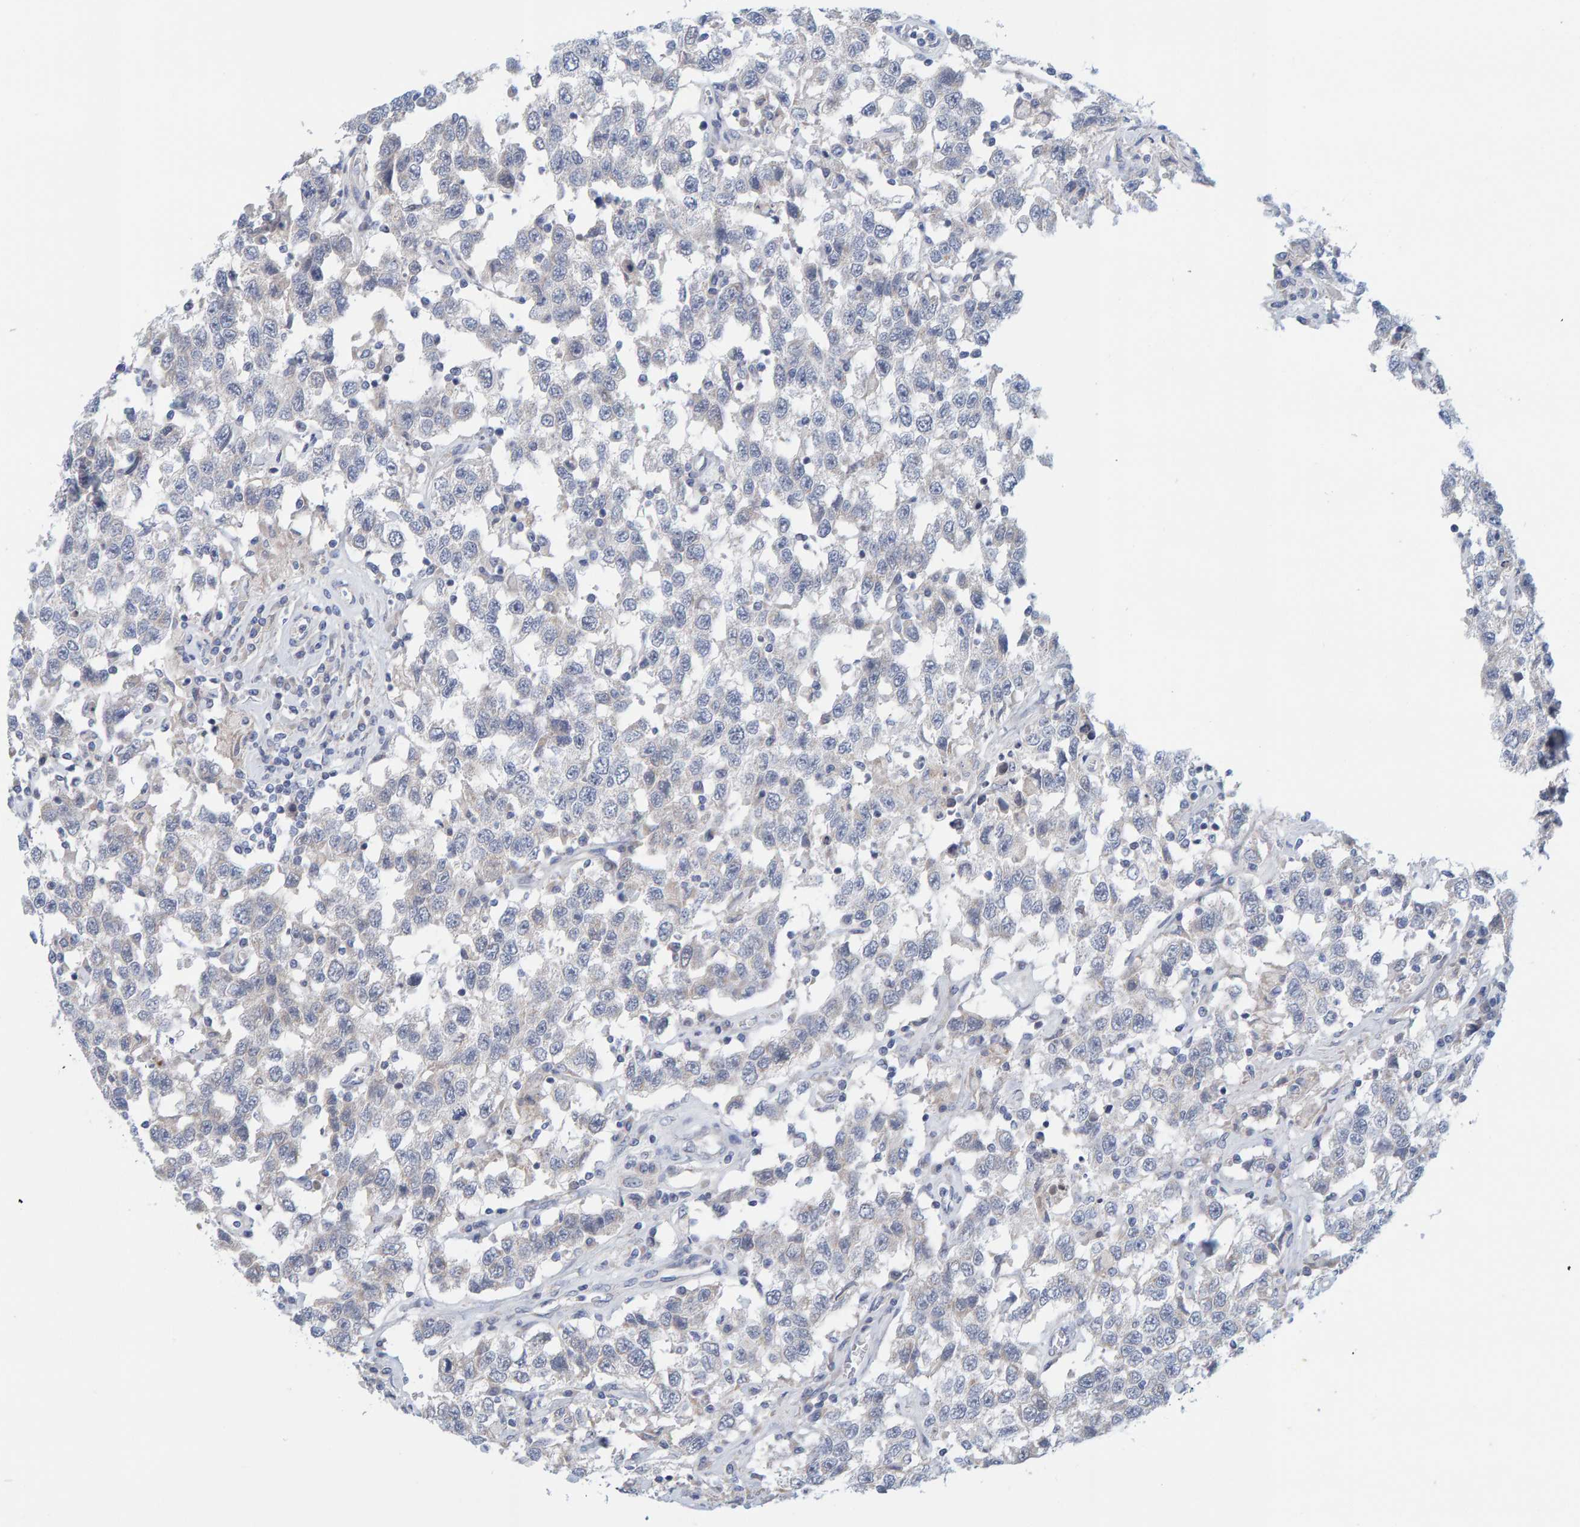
{"staining": {"intensity": "negative", "quantity": "none", "location": "none"}, "tissue": "testis cancer", "cell_type": "Tumor cells", "image_type": "cancer", "snomed": [{"axis": "morphology", "description": "Seminoma, NOS"}, {"axis": "topography", "description": "Testis"}], "caption": "DAB immunohistochemical staining of seminoma (testis) exhibits no significant positivity in tumor cells.", "gene": "ZC3H3", "patient": {"sex": "male", "age": 41}}